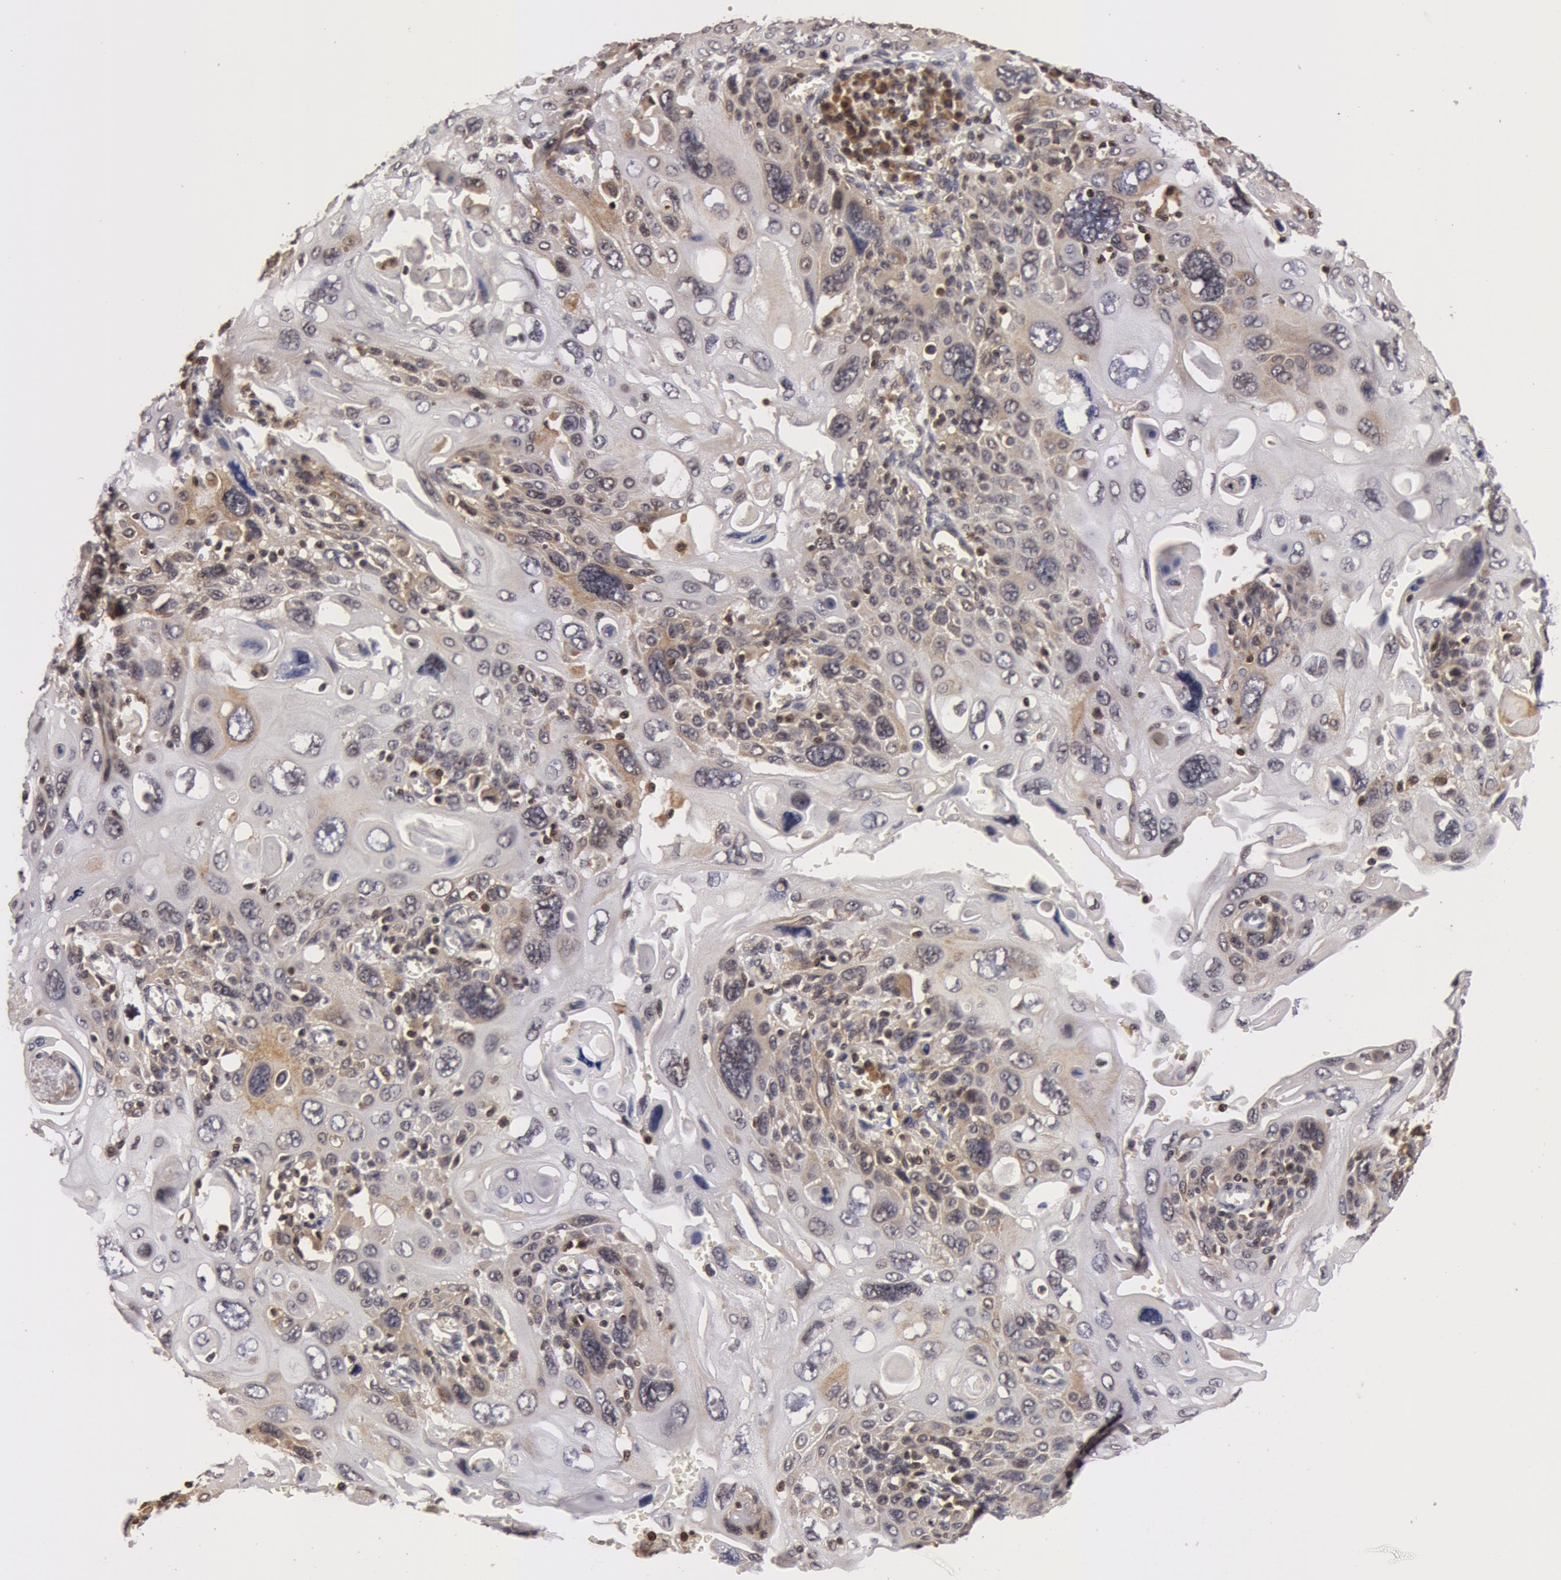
{"staining": {"intensity": "negative", "quantity": "none", "location": "none"}, "tissue": "cervical cancer", "cell_type": "Tumor cells", "image_type": "cancer", "snomed": [{"axis": "morphology", "description": "Squamous cell carcinoma, NOS"}, {"axis": "topography", "description": "Cervix"}], "caption": "High magnification brightfield microscopy of squamous cell carcinoma (cervical) stained with DAB (brown) and counterstained with hematoxylin (blue): tumor cells show no significant positivity.", "gene": "ZNF350", "patient": {"sex": "female", "age": 54}}